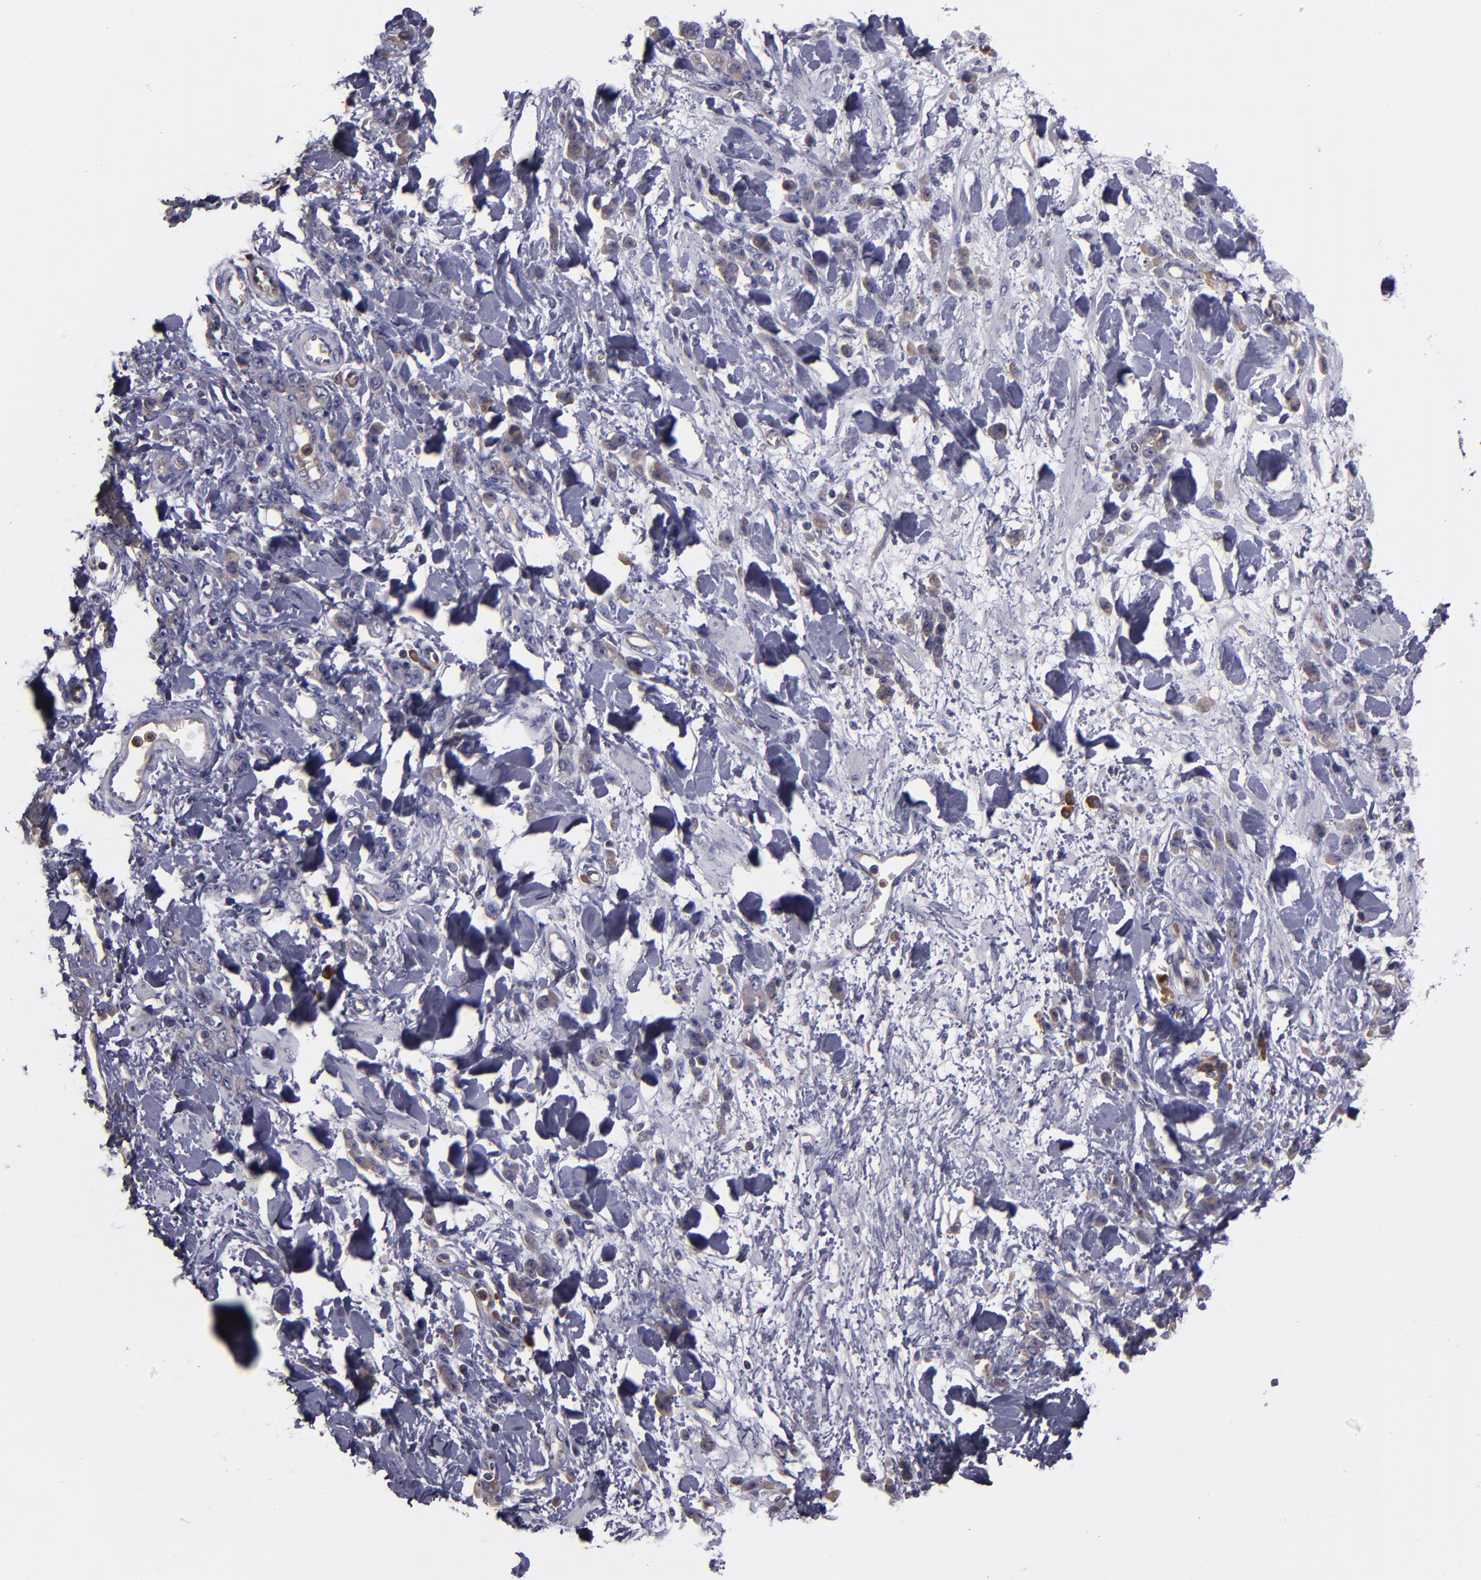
{"staining": {"intensity": "weak", "quantity": "25%-75%", "location": "cytoplasmic/membranous"}, "tissue": "stomach cancer", "cell_type": "Tumor cells", "image_type": "cancer", "snomed": [{"axis": "morphology", "description": "Normal tissue, NOS"}, {"axis": "morphology", "description": "Adenocarcinoma, NOS"}, {"axis": "topography", "description": "Stomach"}], "caption": "Weak cytoplasmic/membranous protein staining is identified in about 25%-75% of tumor cells in stomach cancer (adenocarcinoma).", "gene": "CARS1", "patient": {"sex": "male", "age": 82}}